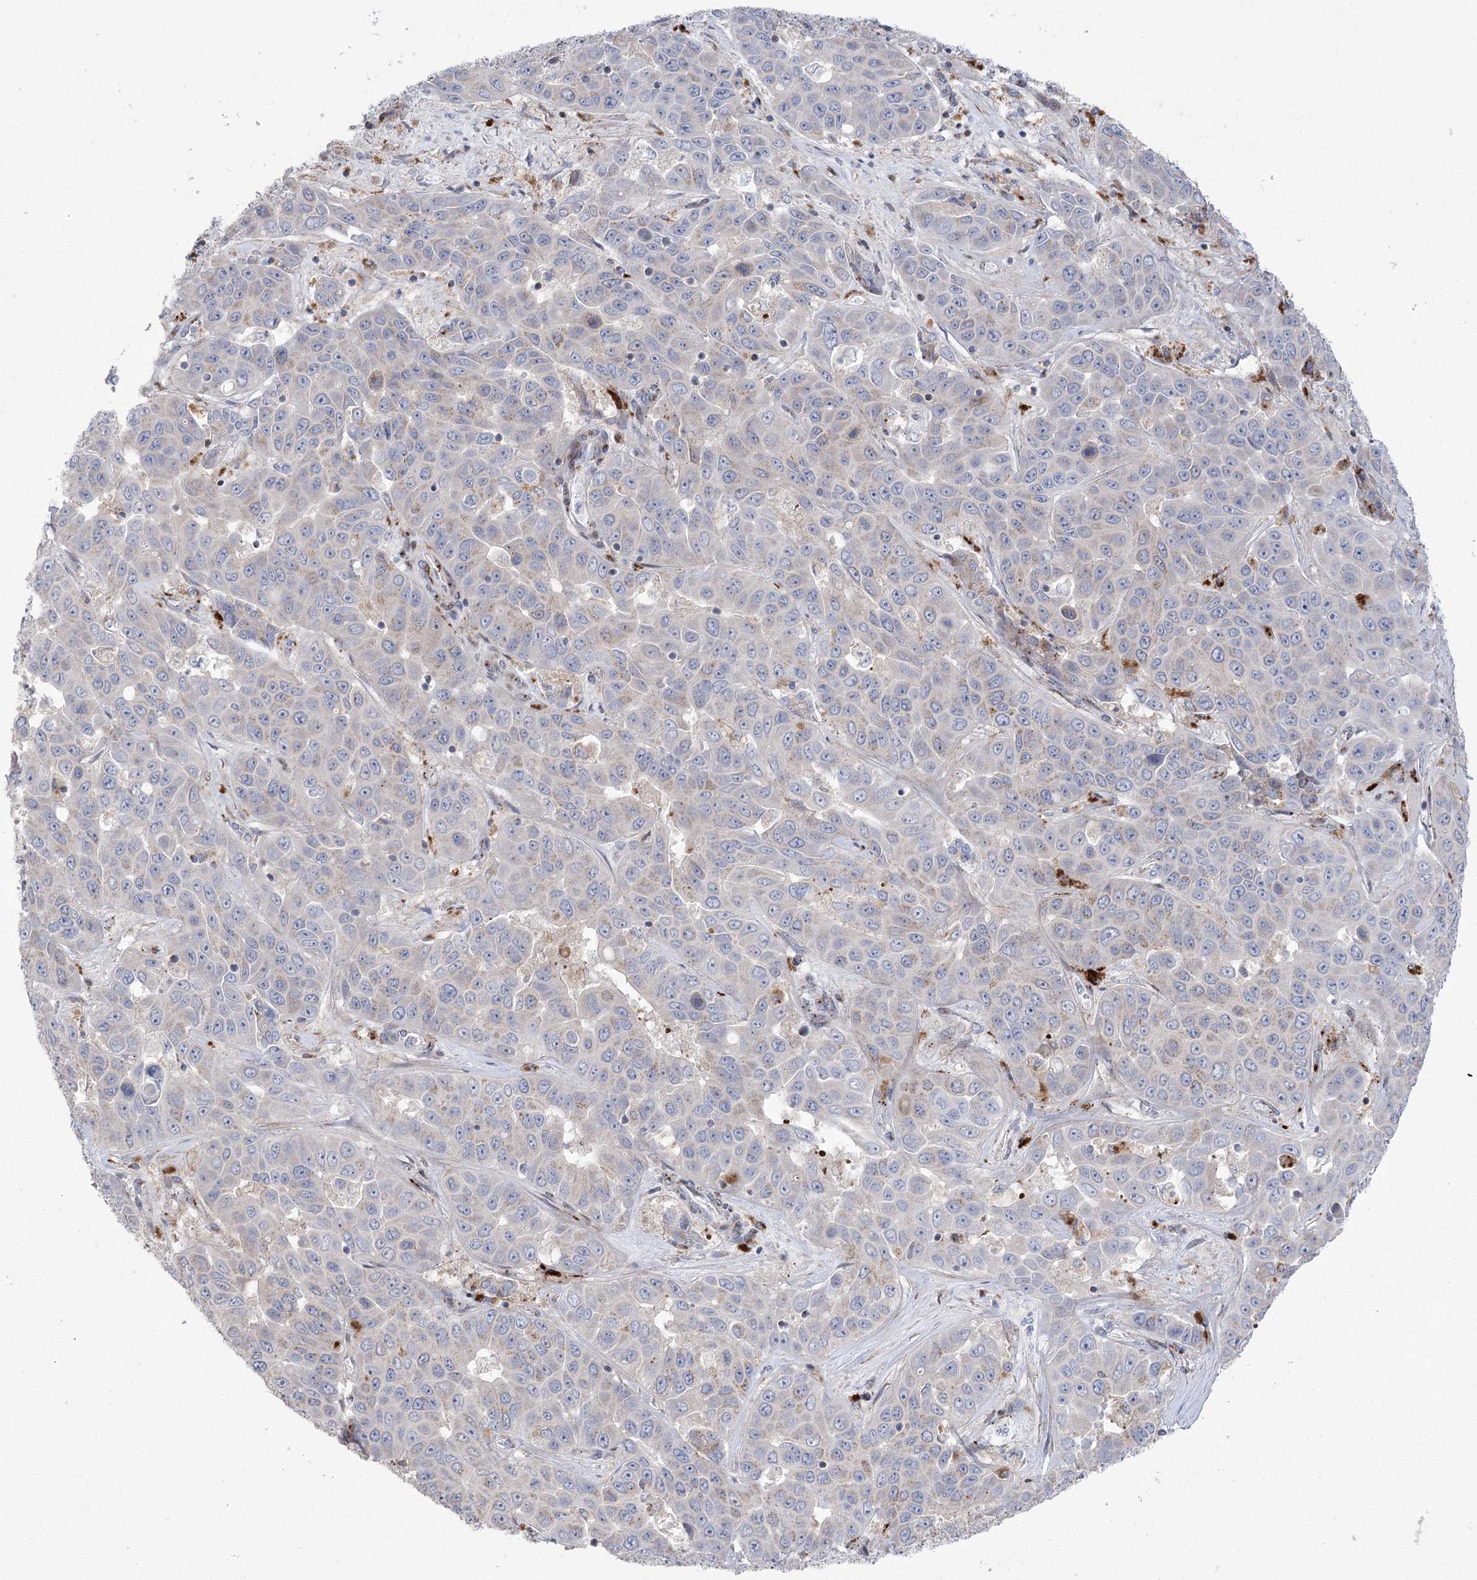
{"staining": {"intensity": "negative", "quantity": "none", "location": "none"}, "tissue": "liver cancer", "cell_type": "Tumor cells", "image_type": "cancer", "snomed": [{"axis": "morphology", "description": "Cholangiocarcinoma"}, {"axis": "topography", "description": "Liver"}], "caption": "Micrograph shows no significant protein expression in tumor cells of liver cholangiocarcinoma. Brightfield microscopy of immunohistochemistry (IHC) stained with DAB (3,3'-diaminobenzidine) (brown) and hematoxylin (blue), captured at high magnification.", "gene": "NME7", "patient": {"sex": "female", "age": 52}}